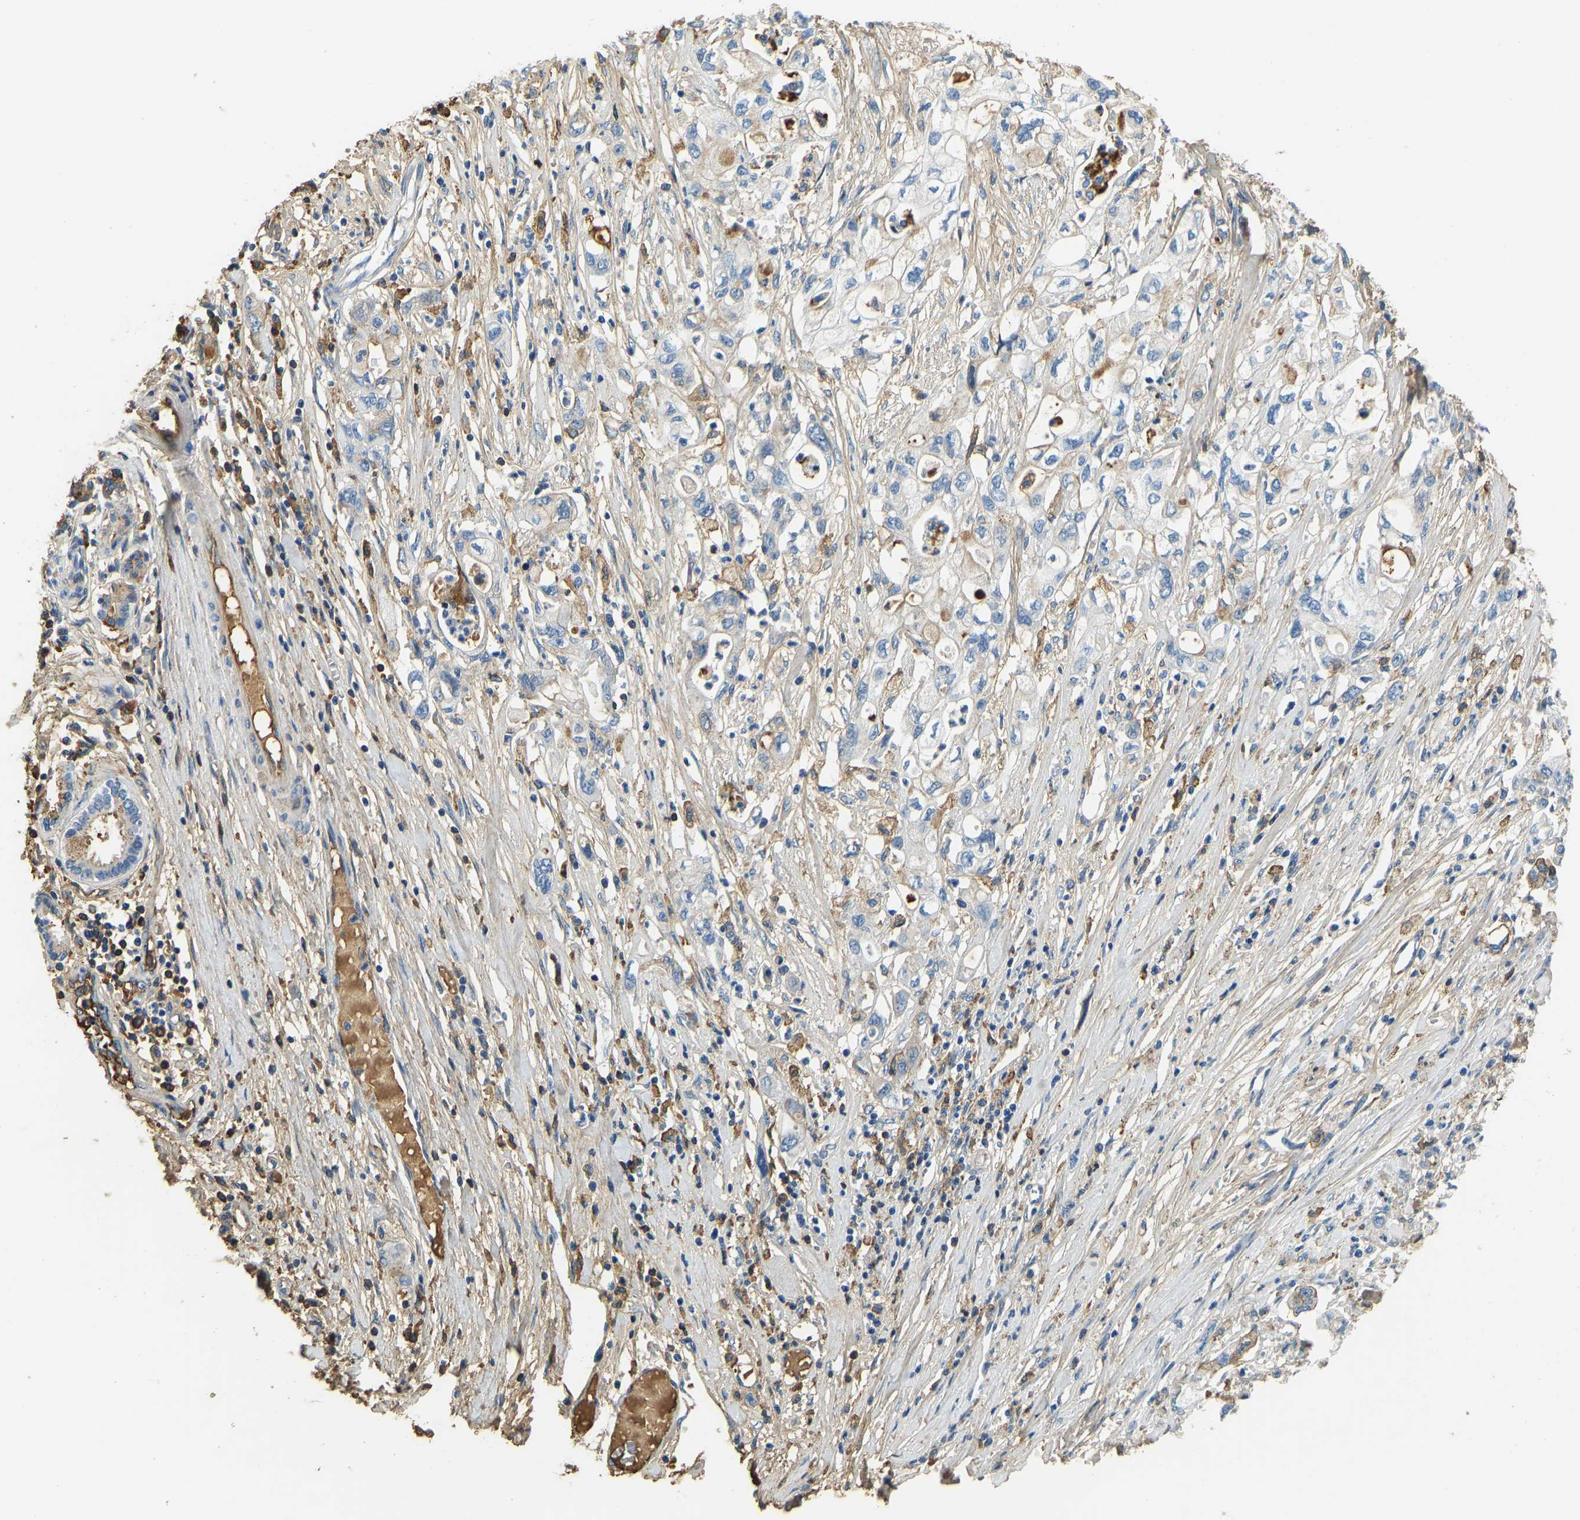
{"staining": {"intensity": "negative", "quantity": "none", "location": "none"}, "tissue": "pancreatic cancer", "cell_type": "Tumor cells", "image_type": "cancer", "snomed": [{"axis": "morphology", "description": "Adenocarcinoma, NOS"}, {"axis": "topography", "description": "Pancreas"}], "caption": "High power microscopy image of an immunohistochemistry micrograph of adenocarcinoma (pancreatic), revealing no significant positivity in tumor cells. The staining was performed using DAB to visualize the protein expression in brown, while the nuclei were stained in blue with hematoxylin (Magnification: 20x).", "gene": "THBS4", "patient": {"sex": "male", "age": 79}}